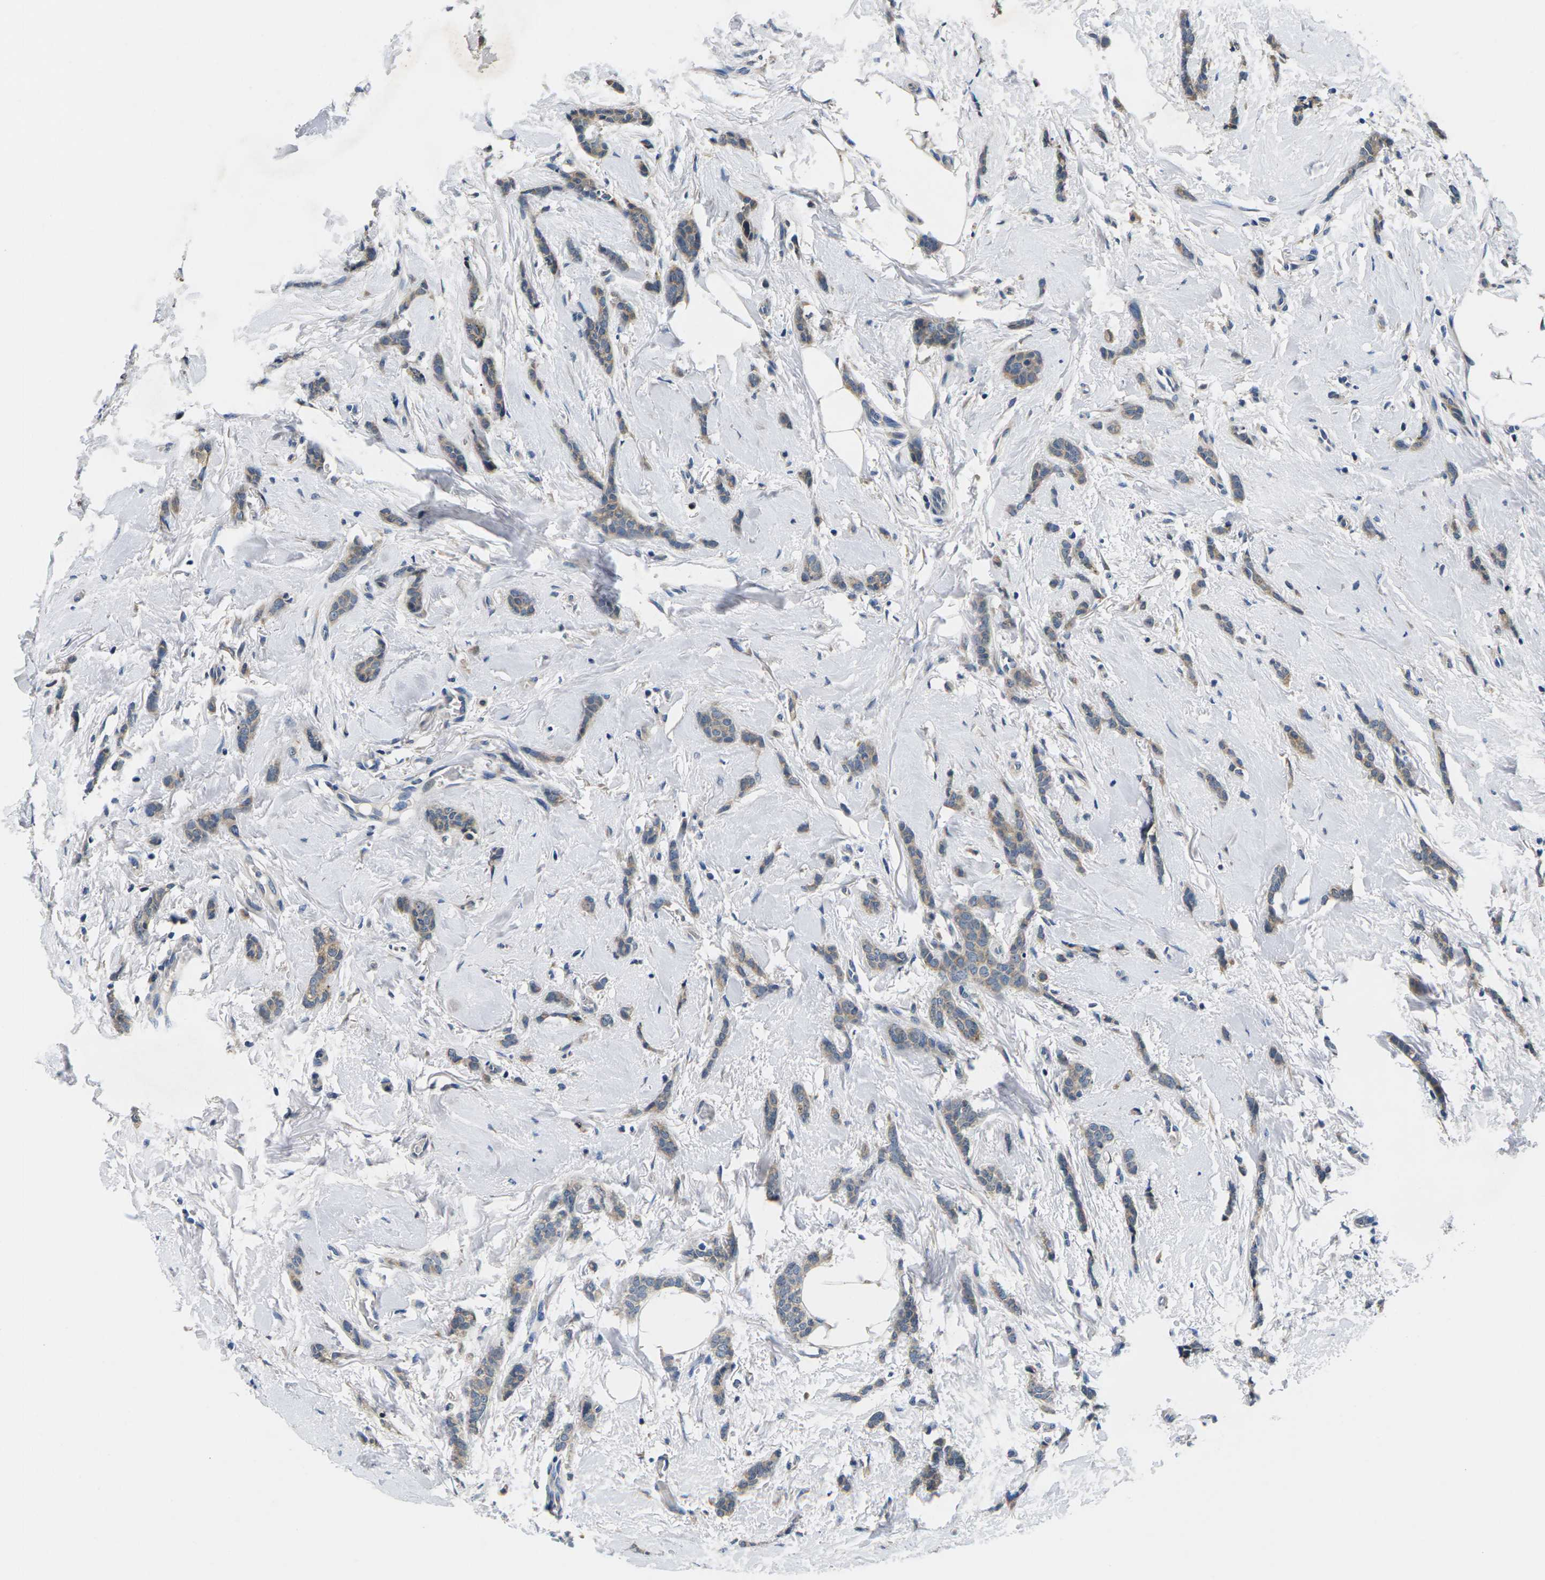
{"staining": {"intensity": "weak", "quantity": "25%-75%", "location": "cytoplasmic/membranous"}, "tissue": "breast cancer", "cell_type": "Tumor cells", "image_type": "cancer", "snomed": [{"axis": "morphology", "description": "Lobular carcinoma"}, {"axis": "topography", "description": "Skin"}, {"axis": "topography", "description": "Breast"}], "caption": "Tumor cells reveal low levels of weak cytoplasmic/membranous expression in approximately 25%-75% of cells in breast lobular carcinoma.", "gene": "ERGIC3", "patient": {"sex": "female", "age": 46}}